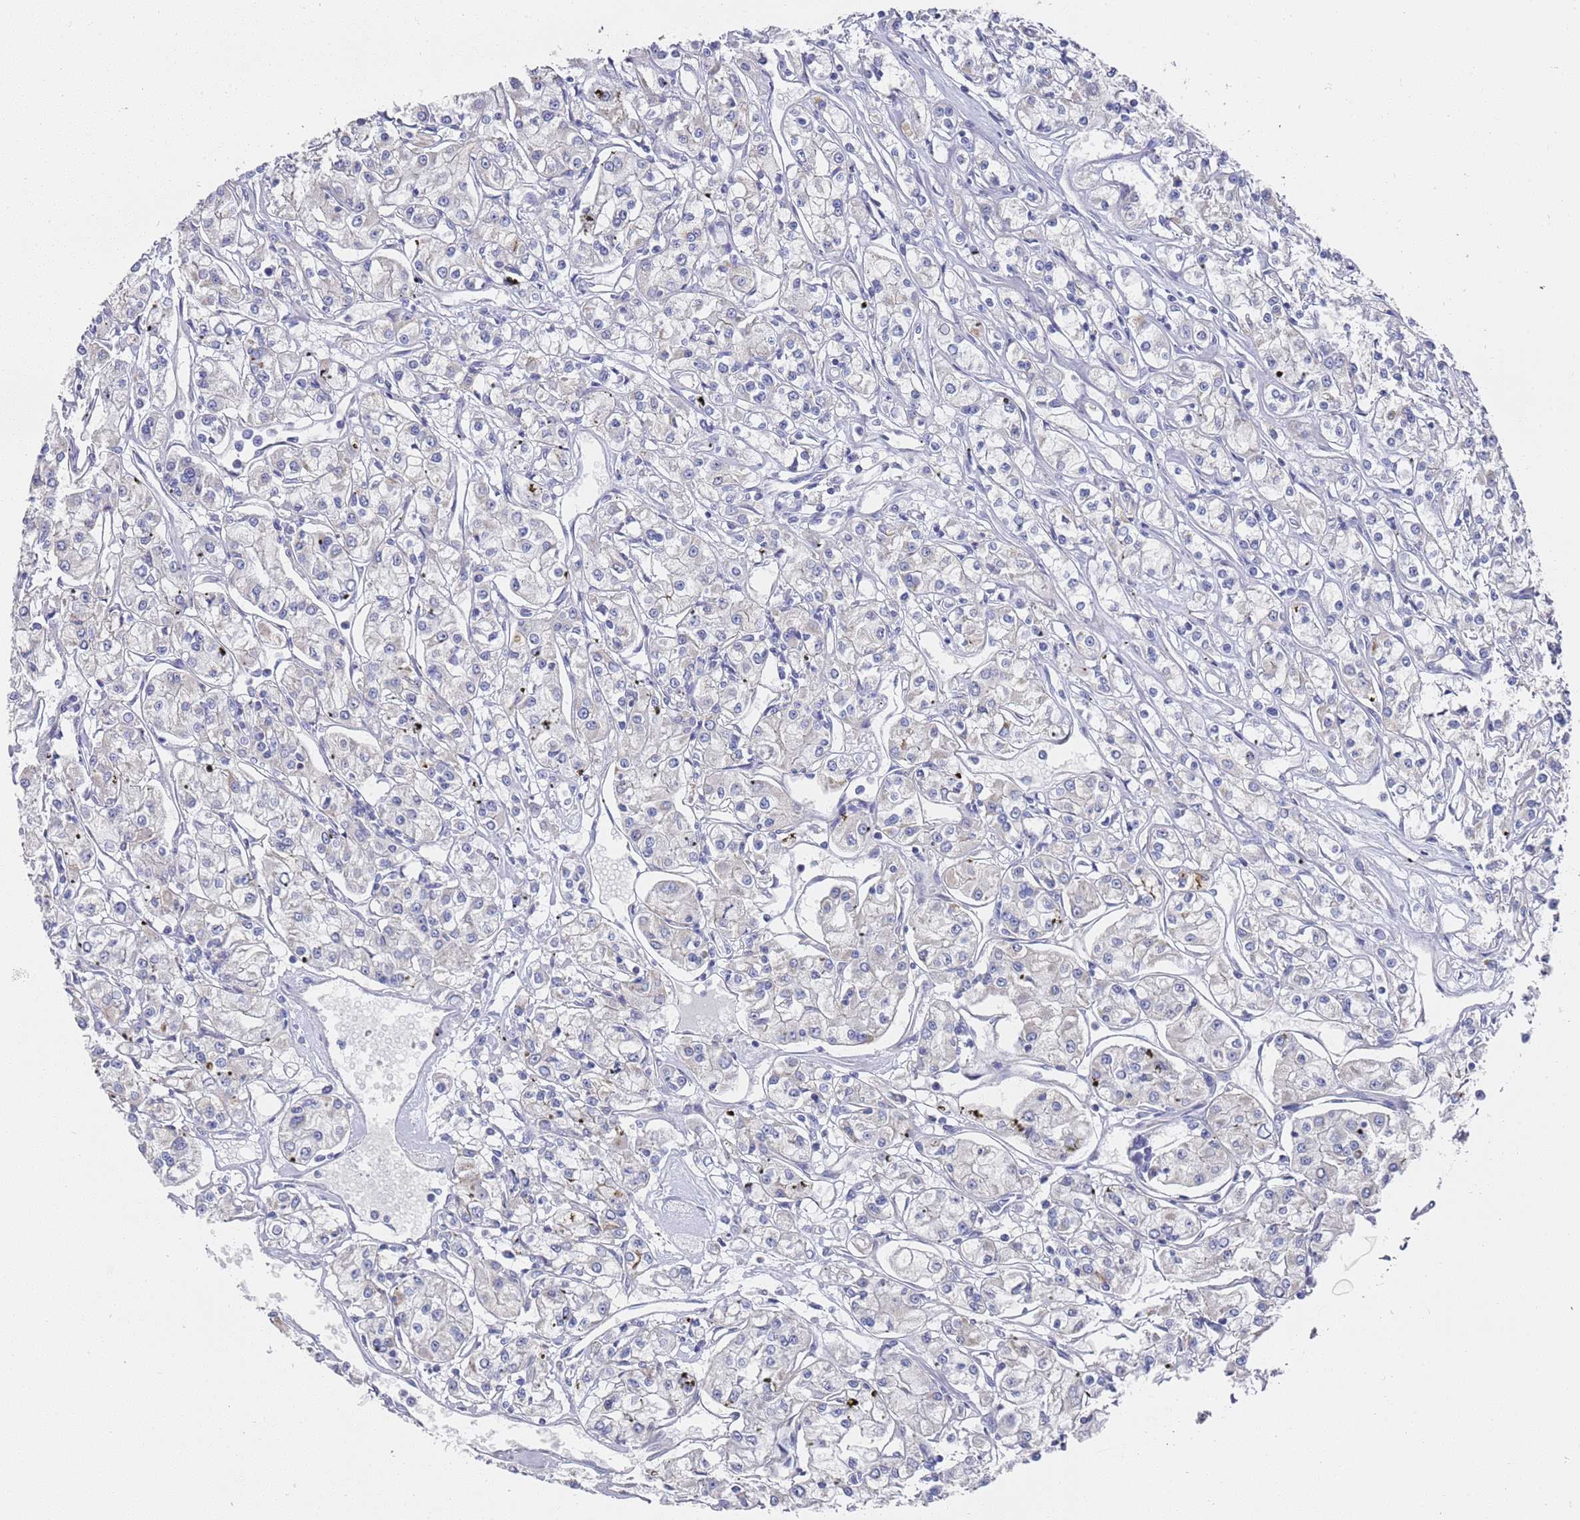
{"staining": {"intensity": "negative", "quantity": "none", "location": "none"}, "tissue": "renal cancer", "cell_type": "Tumor cells", "image_type": "cancer", "snomed": [{"axis": "morphology", "description": "Adenocarcinoma, NOS"}, {"axis": "topography", "description": "Kidney"}], "caption": "Immunohistochemistry (IHC) photomicrograph of renal cancer stained for a protein (brown), which displays no staining in tumor cells.", "gene": "SCAPER", "patient": {"sex": "female", "age": 59}}